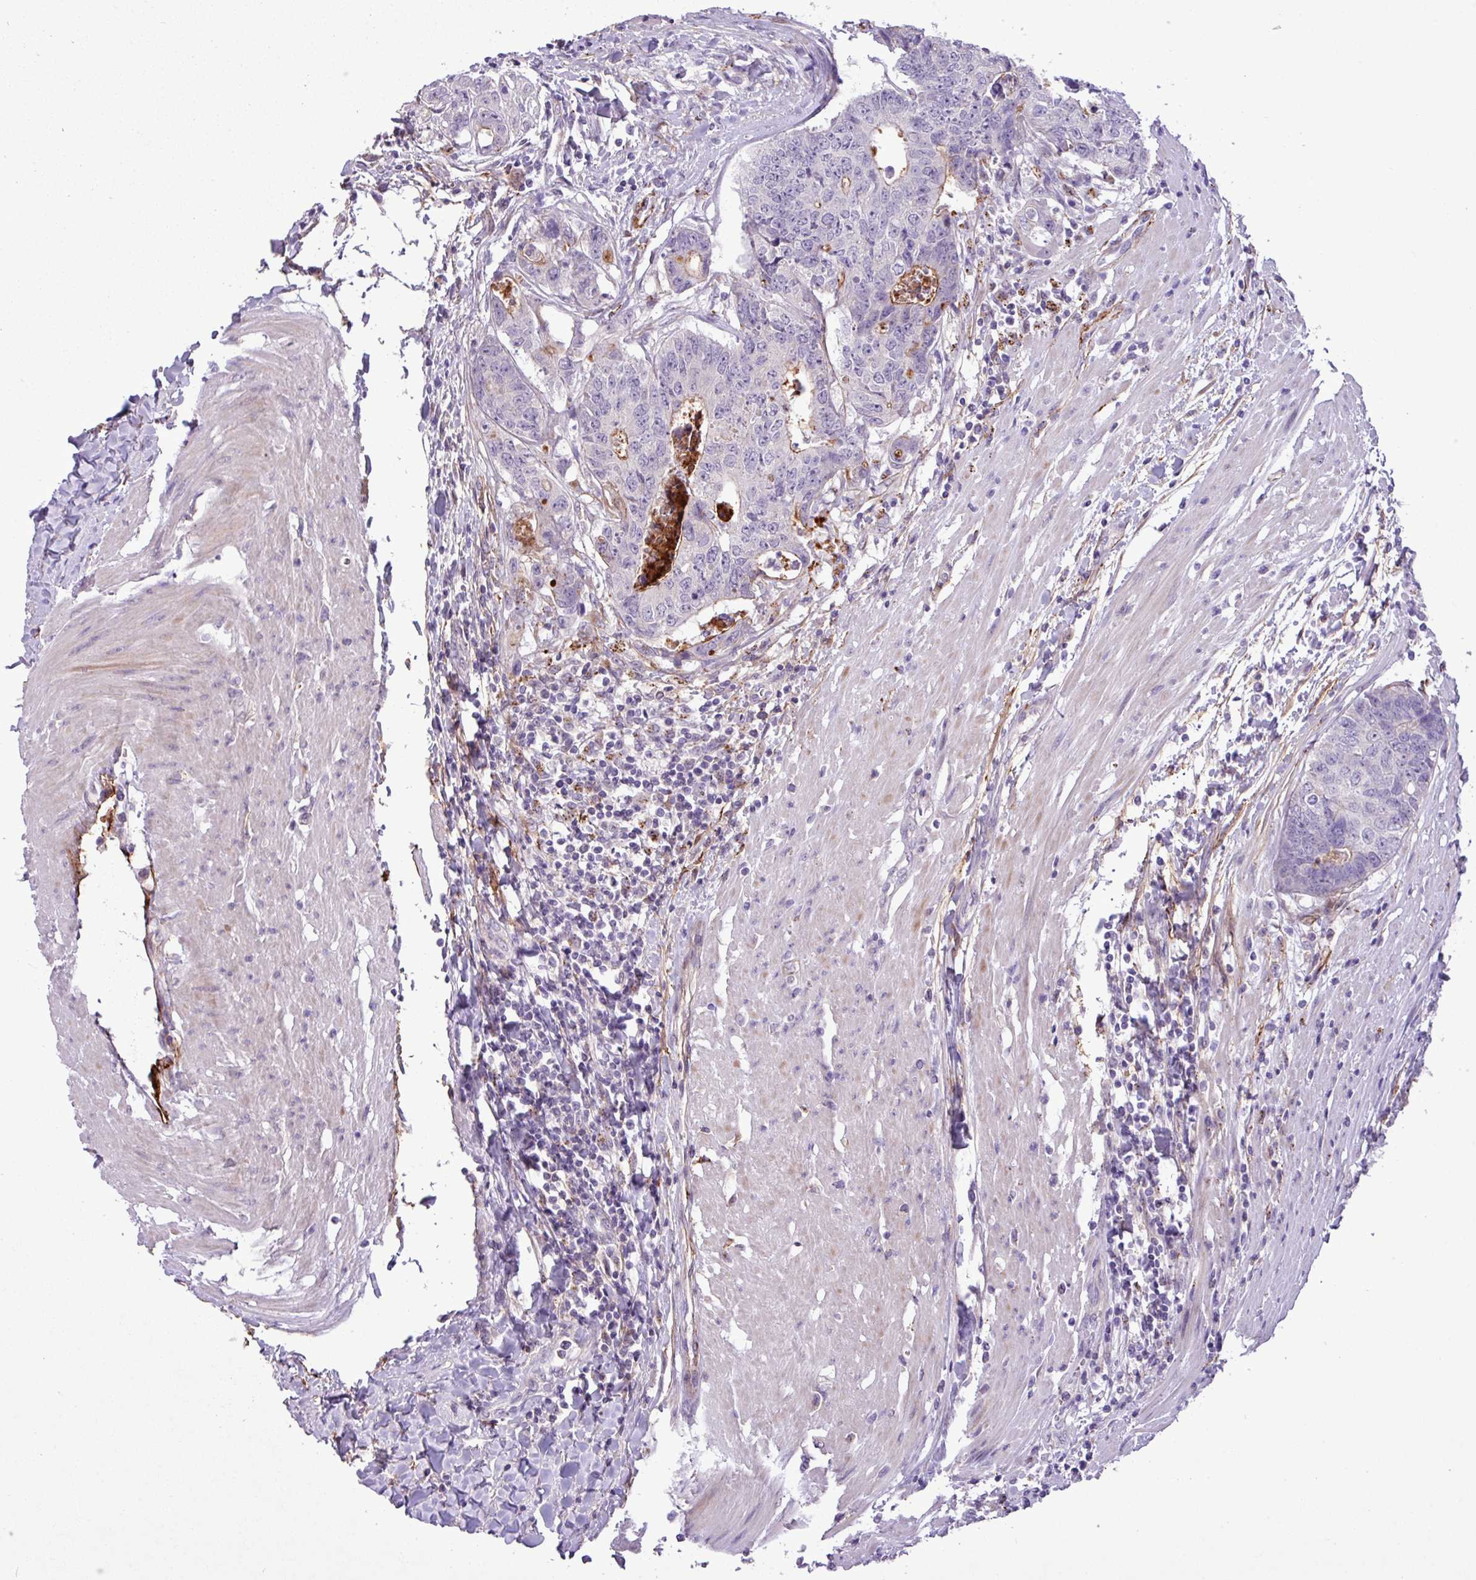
{"staining": {"intensity": "negative", "quantity": "none", "location": "none"}, "tissue": "colorectal cancer", "cell_type": "Tumor cells", "image_type": "cancer", "snomed": [{"axis": "morphology", "description": "Adenocarcinoma, NOS"}, {"axis": "topography", "description": "Colon"}], "caption": "Colorectal cancer stained for a protein using IHC demonstrates no staining tumor cells.", "gene": "CD248", "patient": {"sex": "female", "age": 67}}